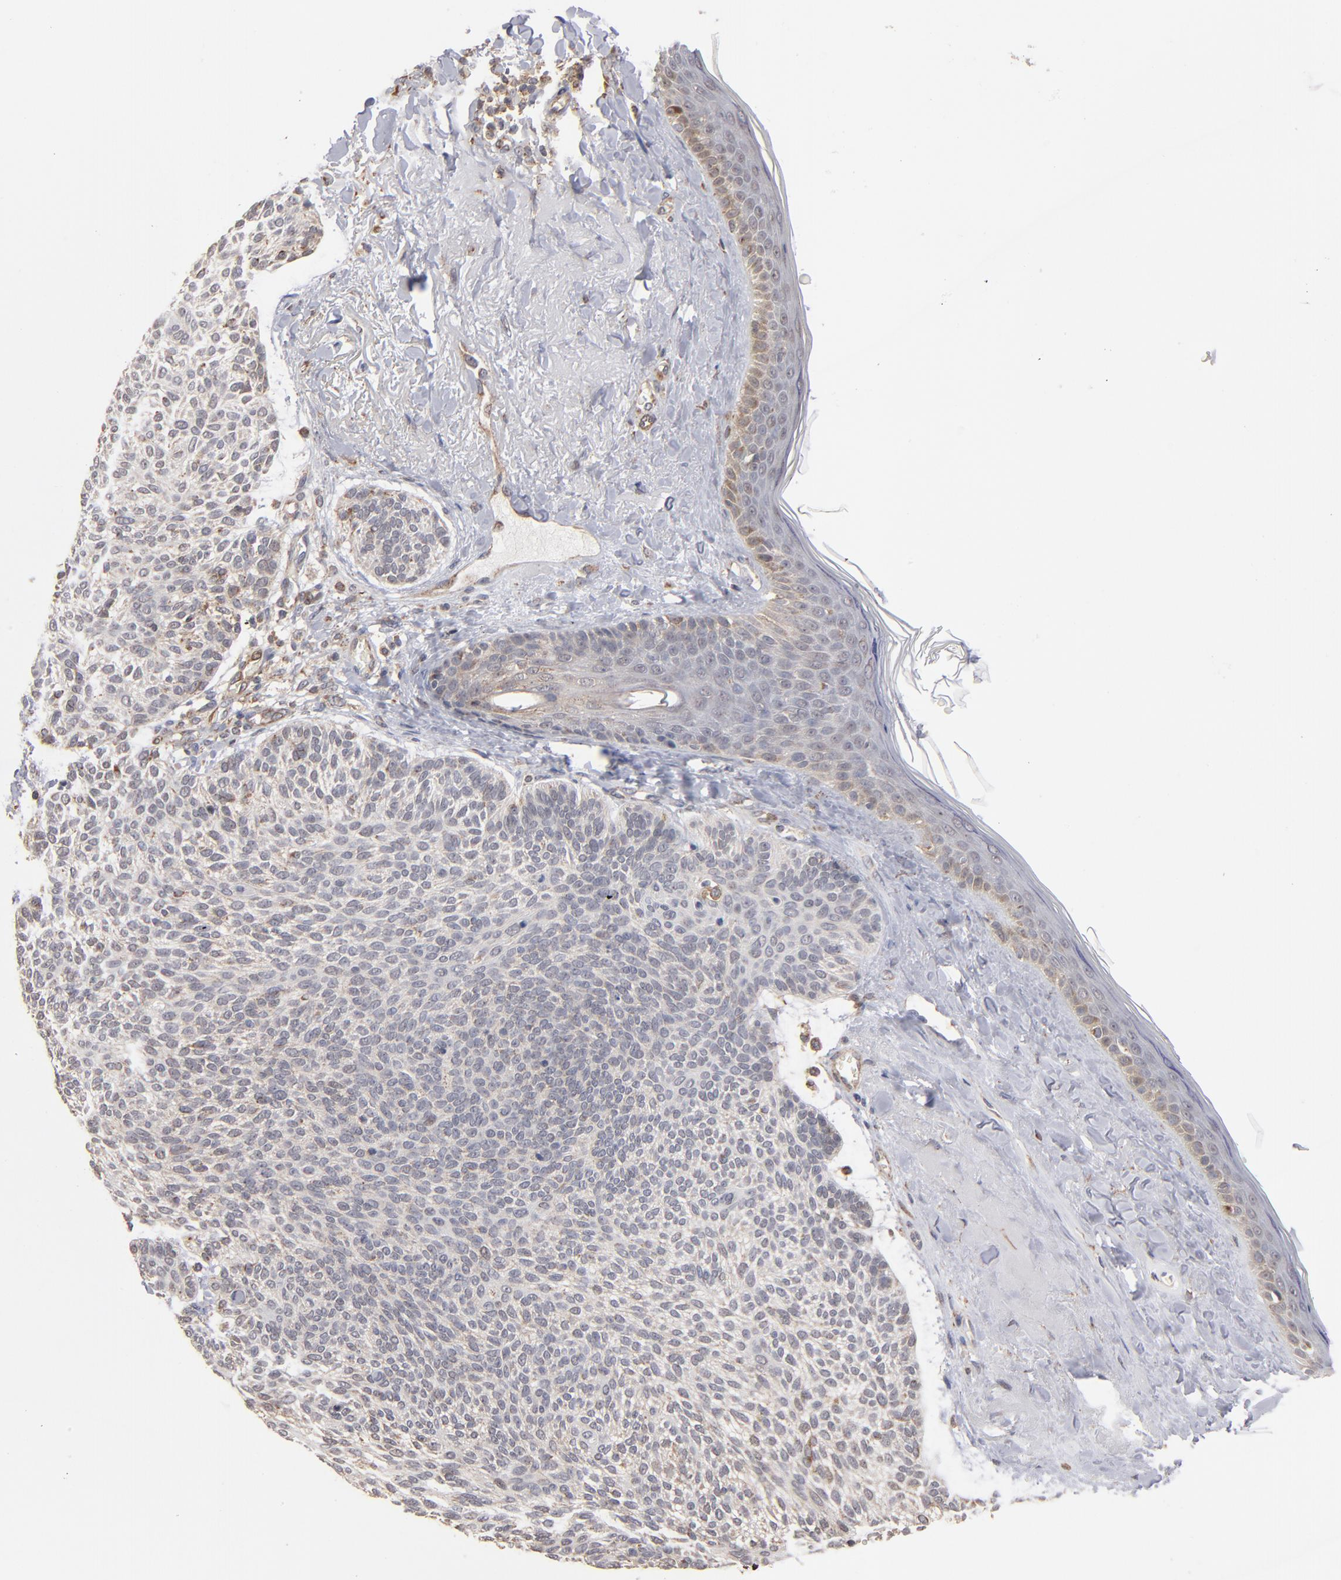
{"staining": {"intensity": "weak", "quantity": "<25%", "location": "cytoplasmic/membranous"}, "tissue": "skin cancer", "cell_type": "Tumor cells", "image_type": "cancer", "snomed": [{"axis": "morphology", "description": "Normal tissue, NOS"}, {"axis": "morphology", "description": "Basal cell carcinoma"}, {"axis": "topography", "description": "Skin"}], "caption": "This is a photomicrograph of IHC staining of basal cell carcinoma (skin), which shows no expression in tumor cells.", "gene": "MIPOL1", "patient": {"sex": "female", "age": 70}}